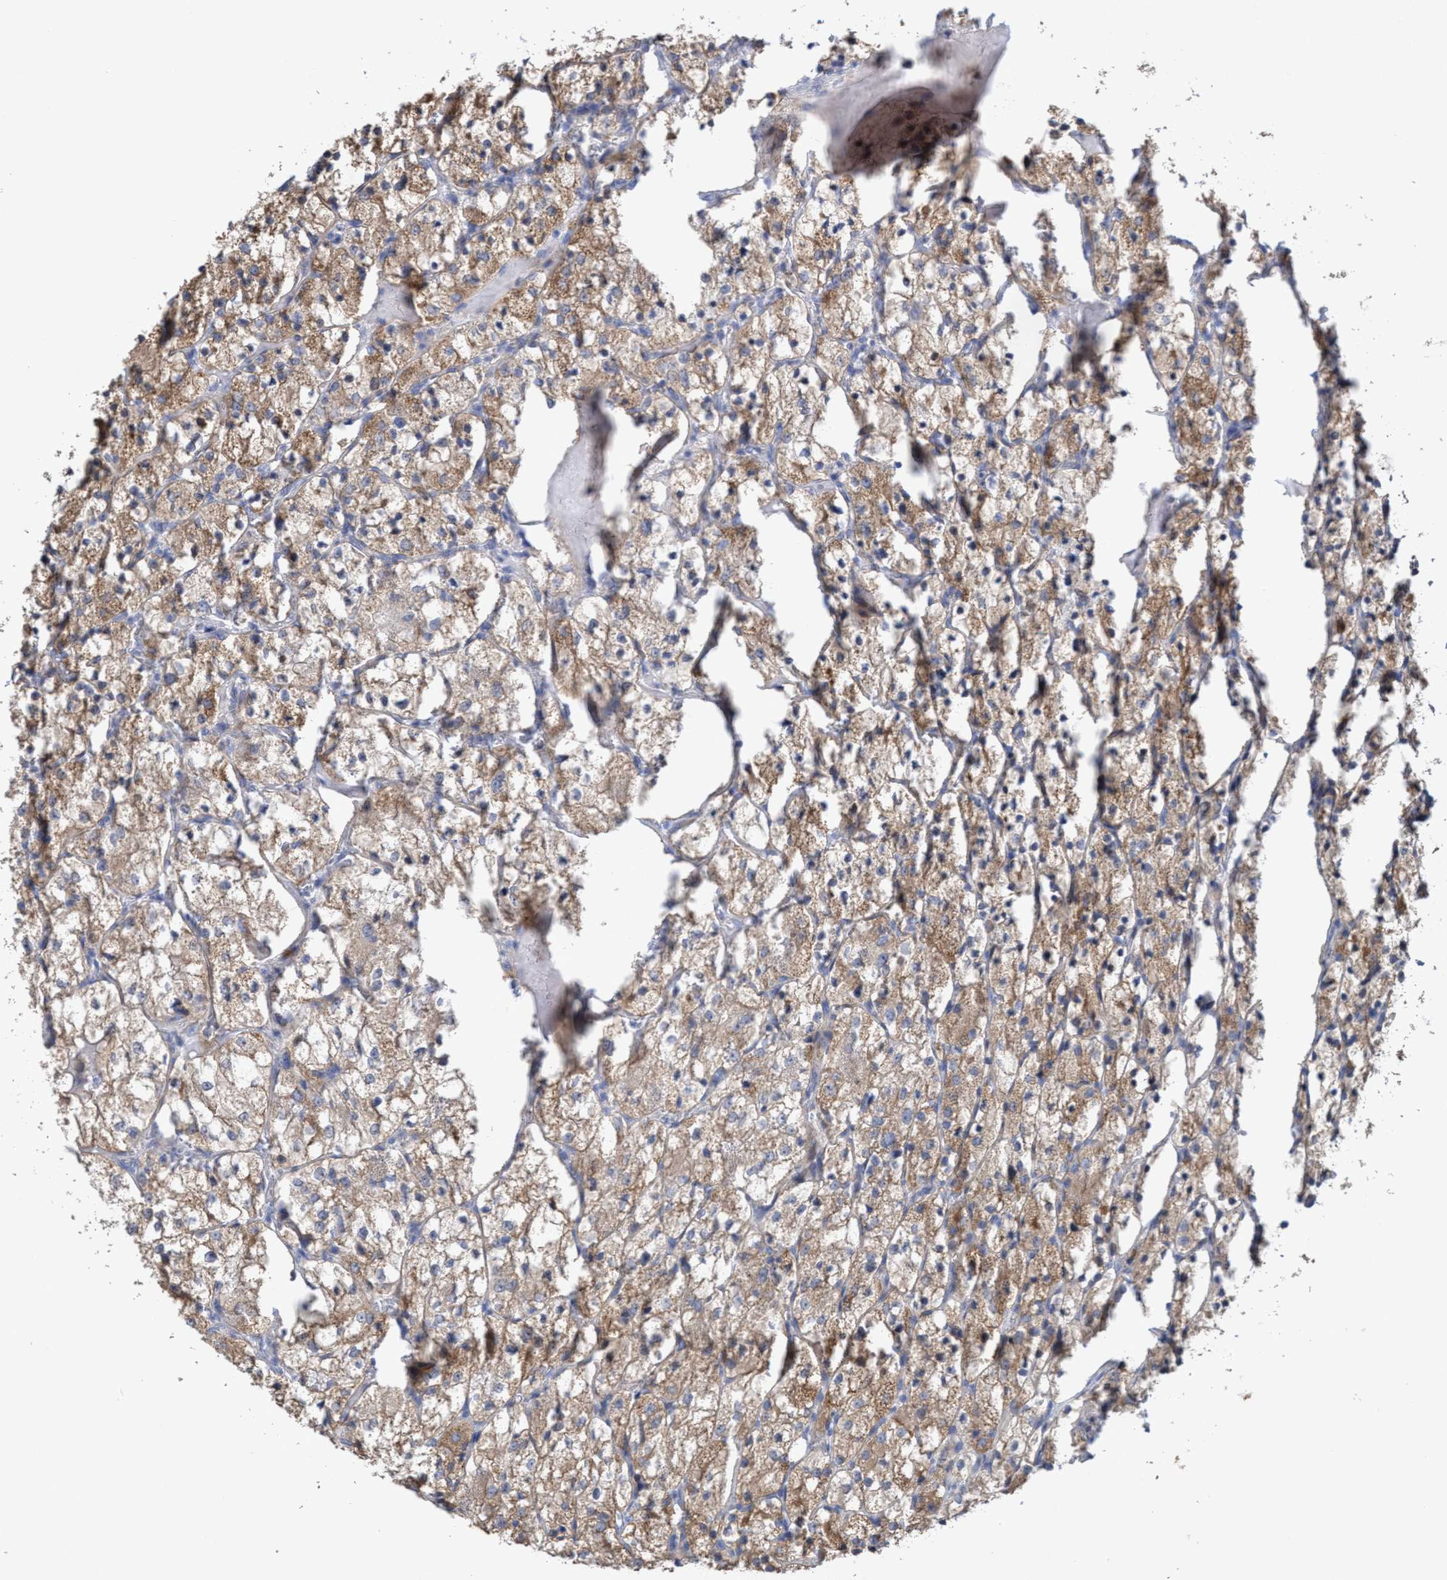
{"staining": {"intensity": "weak", "quantity": ">75%", "location": "cytoplasmic/membranous"}, "tissue": "renal cancer", "cell_type": "Tumor cells", "image_type": "cancer", "snomed": [{"axis": "morphology", "description": "Adenocarcinoma, NOS"}, {"axis": "topography", "description": "Kidney"}], "caption": "Adenocarcinoma (renal) tissue displays weak cytoplasmic/membranous expression in about >75% of tumor cells, visualized by immunohistochemistry.", "gene": "SEMA4D", "patient": {"sex": "female", "age": 69}}